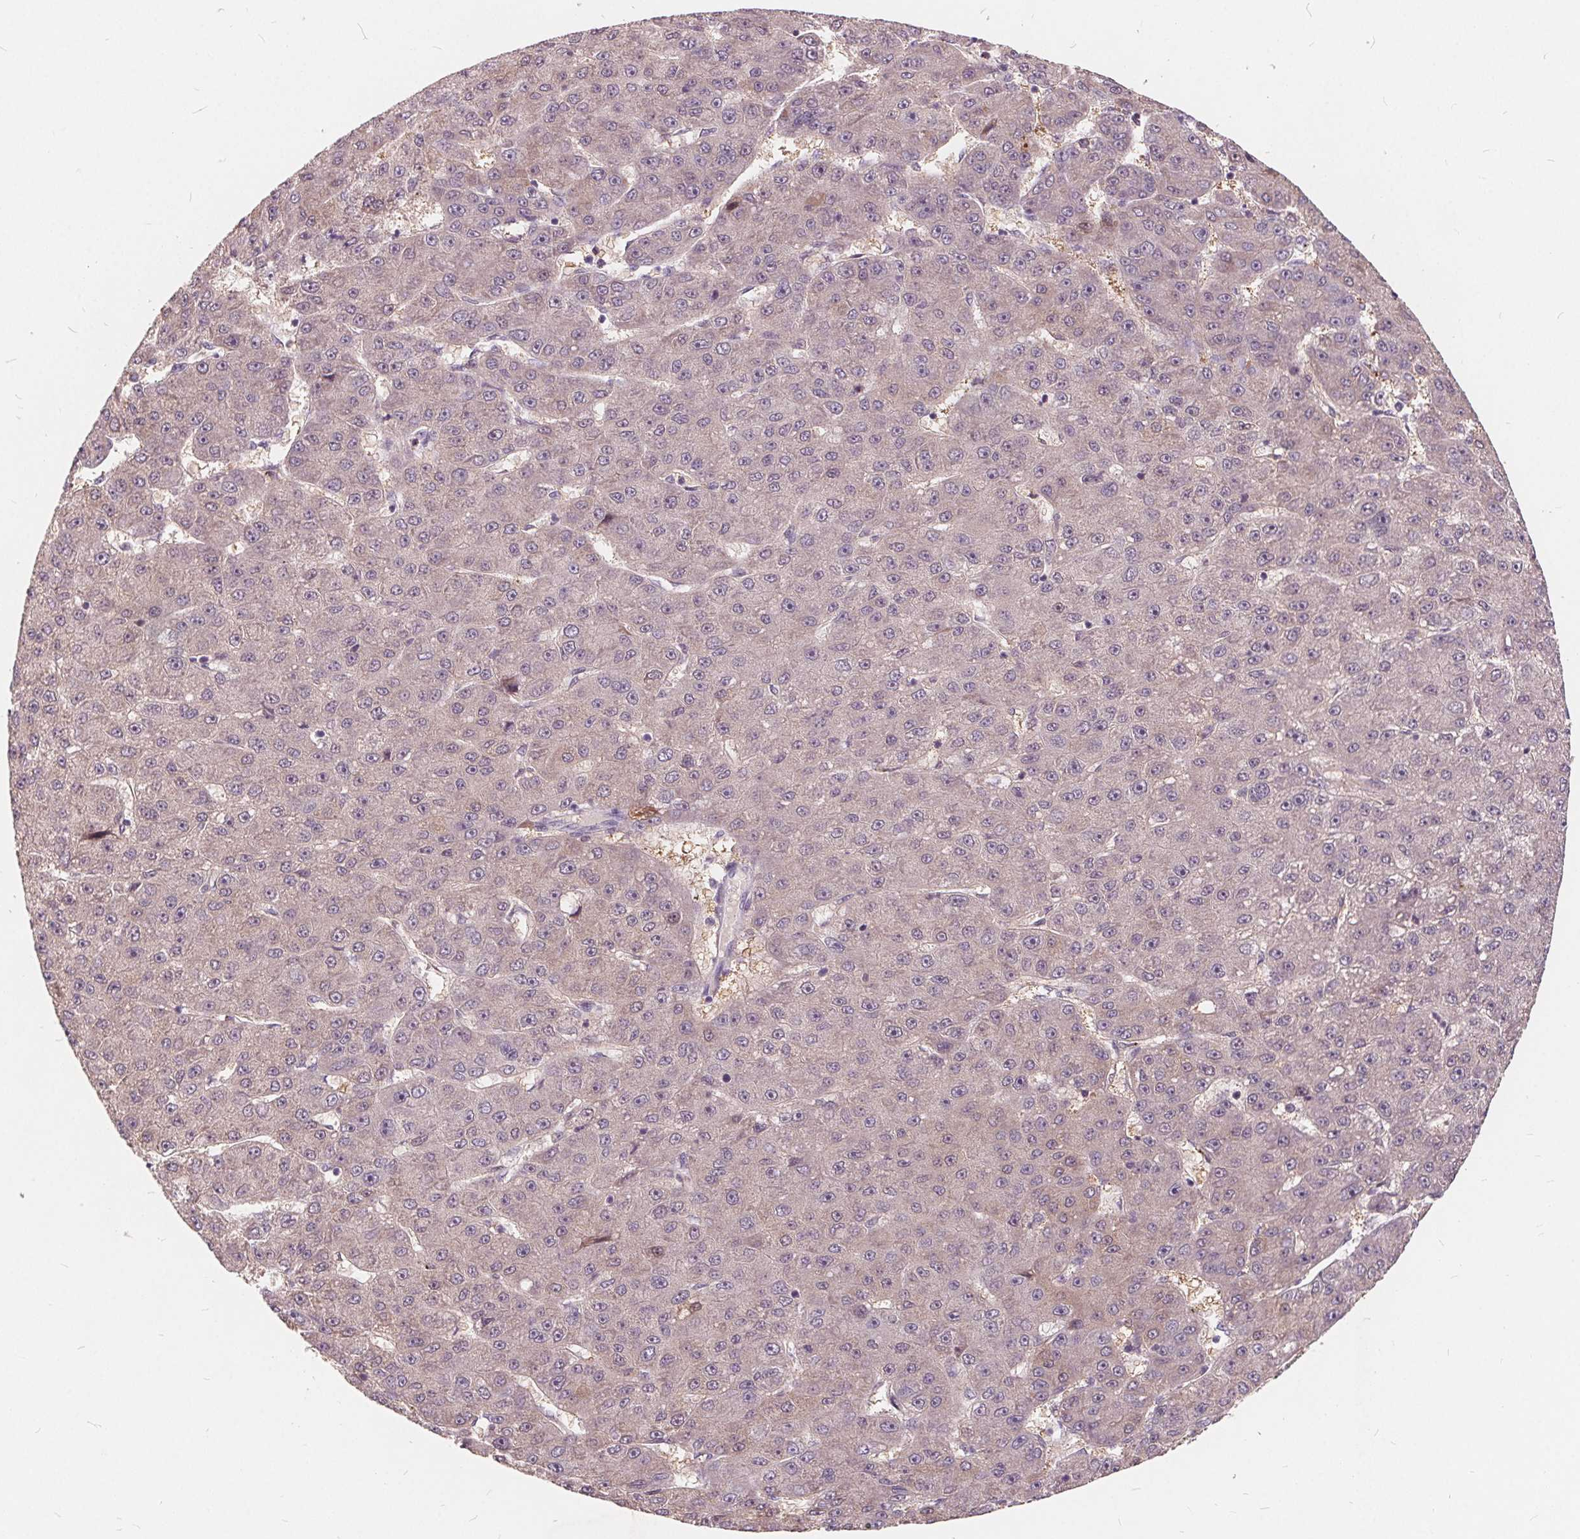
{"staining": {"intensity": "negative", "quantity": "none", "location": "none"}, "tissue": "liver cancer", "cell_type": "Tumor cells", "image_type": "cancer", "snomed": [{"axis": "morphology", "description": "Carcinoma, Hepatocellular, NOS"}, {"axis": "topography", "description": "Liver"}], "caption": "Tumor cells show no significant positivity in hepatocellular carcinoma (liver).", "gene": "HAAO", "patient": {"sex": "male", "age": 67}}